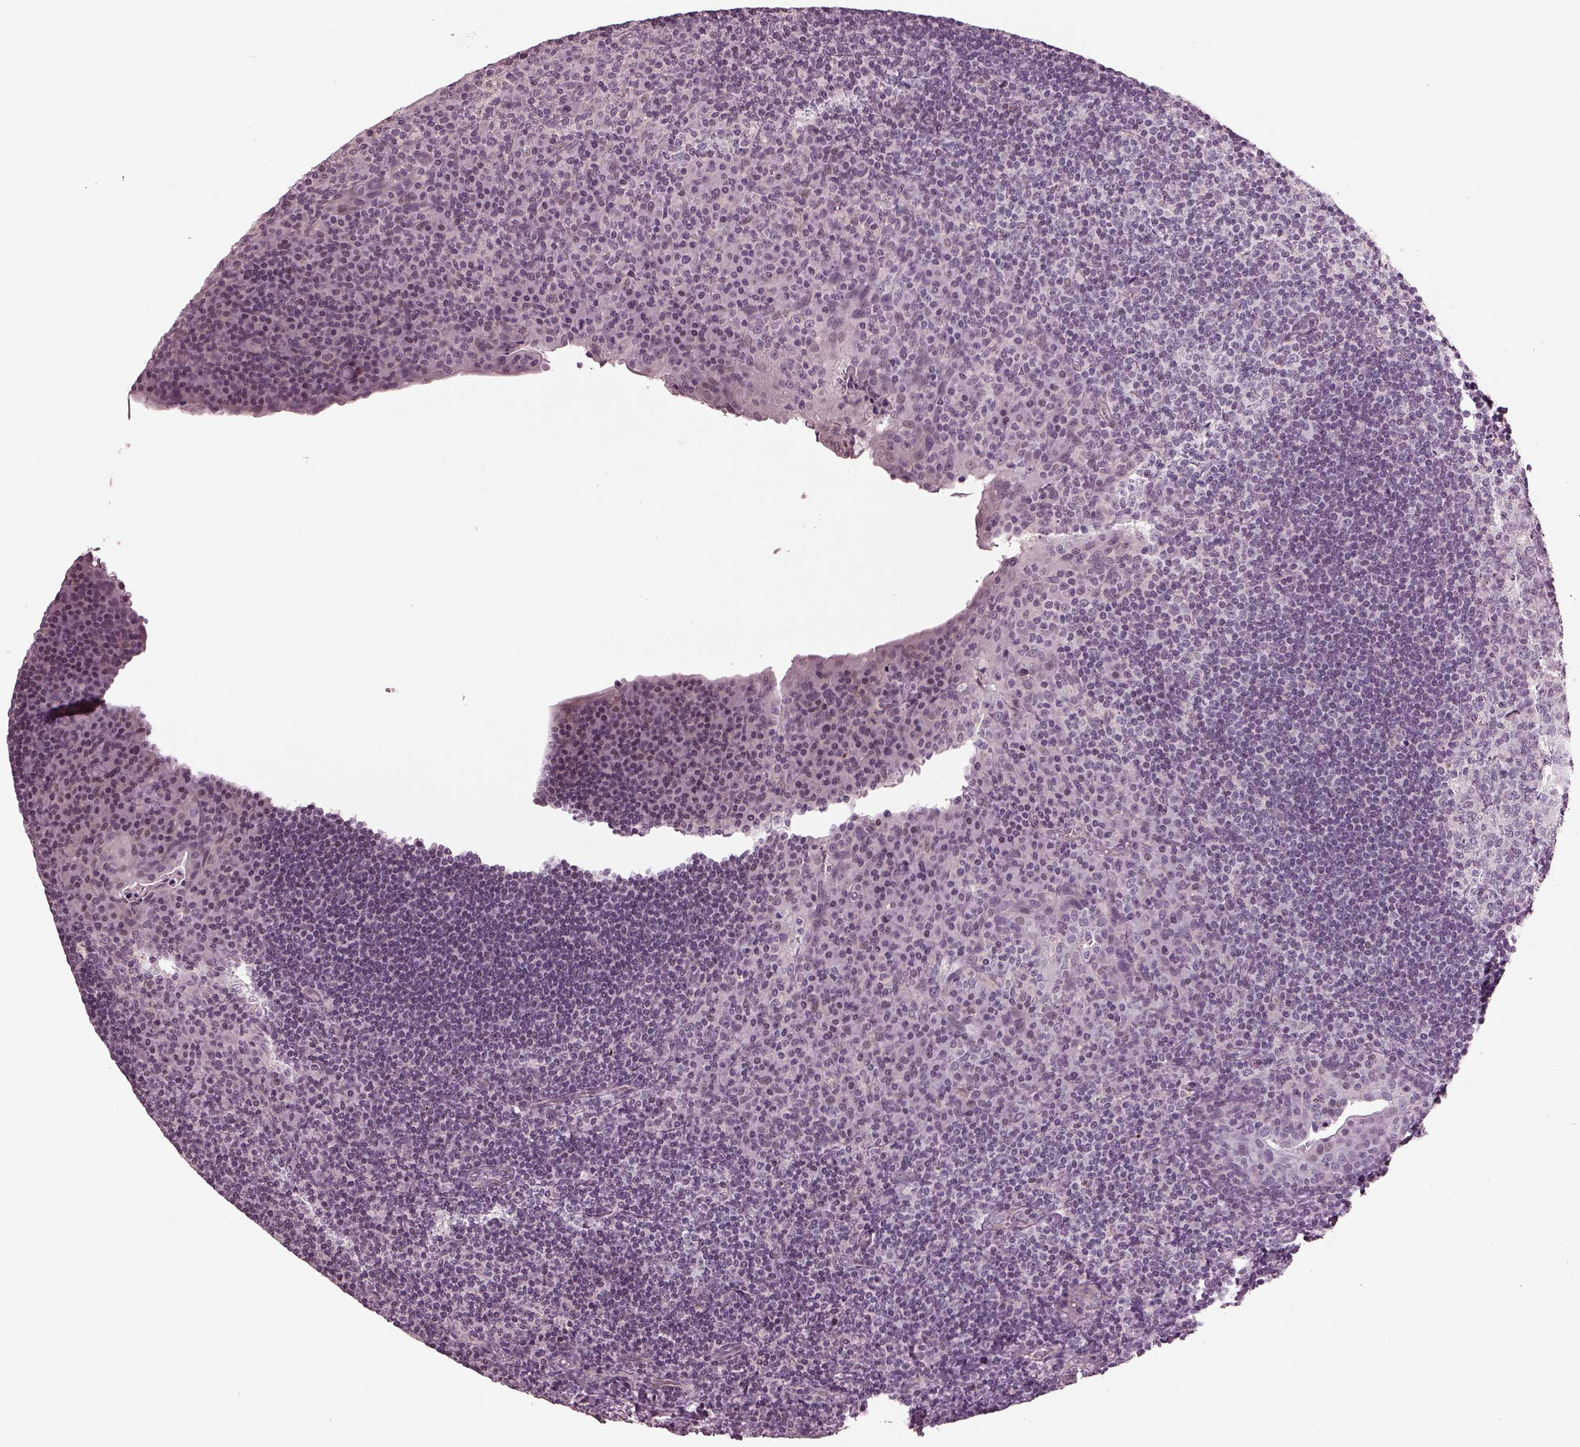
{"staining": {"intensity": "negative", "quantity": "none", "location": "none"}, "tissue": "tonsil", "cell_type": "Germinal center cells", "image_type": "normal", "snomed": [{"axis": "morphology", "description": "Normal tissue, NOS"}, {"axis": "topography", "description": "Tonsil"}], "caption": "A histopathology image of human tonsil is negative for staining in germinal center cells.", "gene": "GAL", "patient": {"sex": "male", "age": 17}}